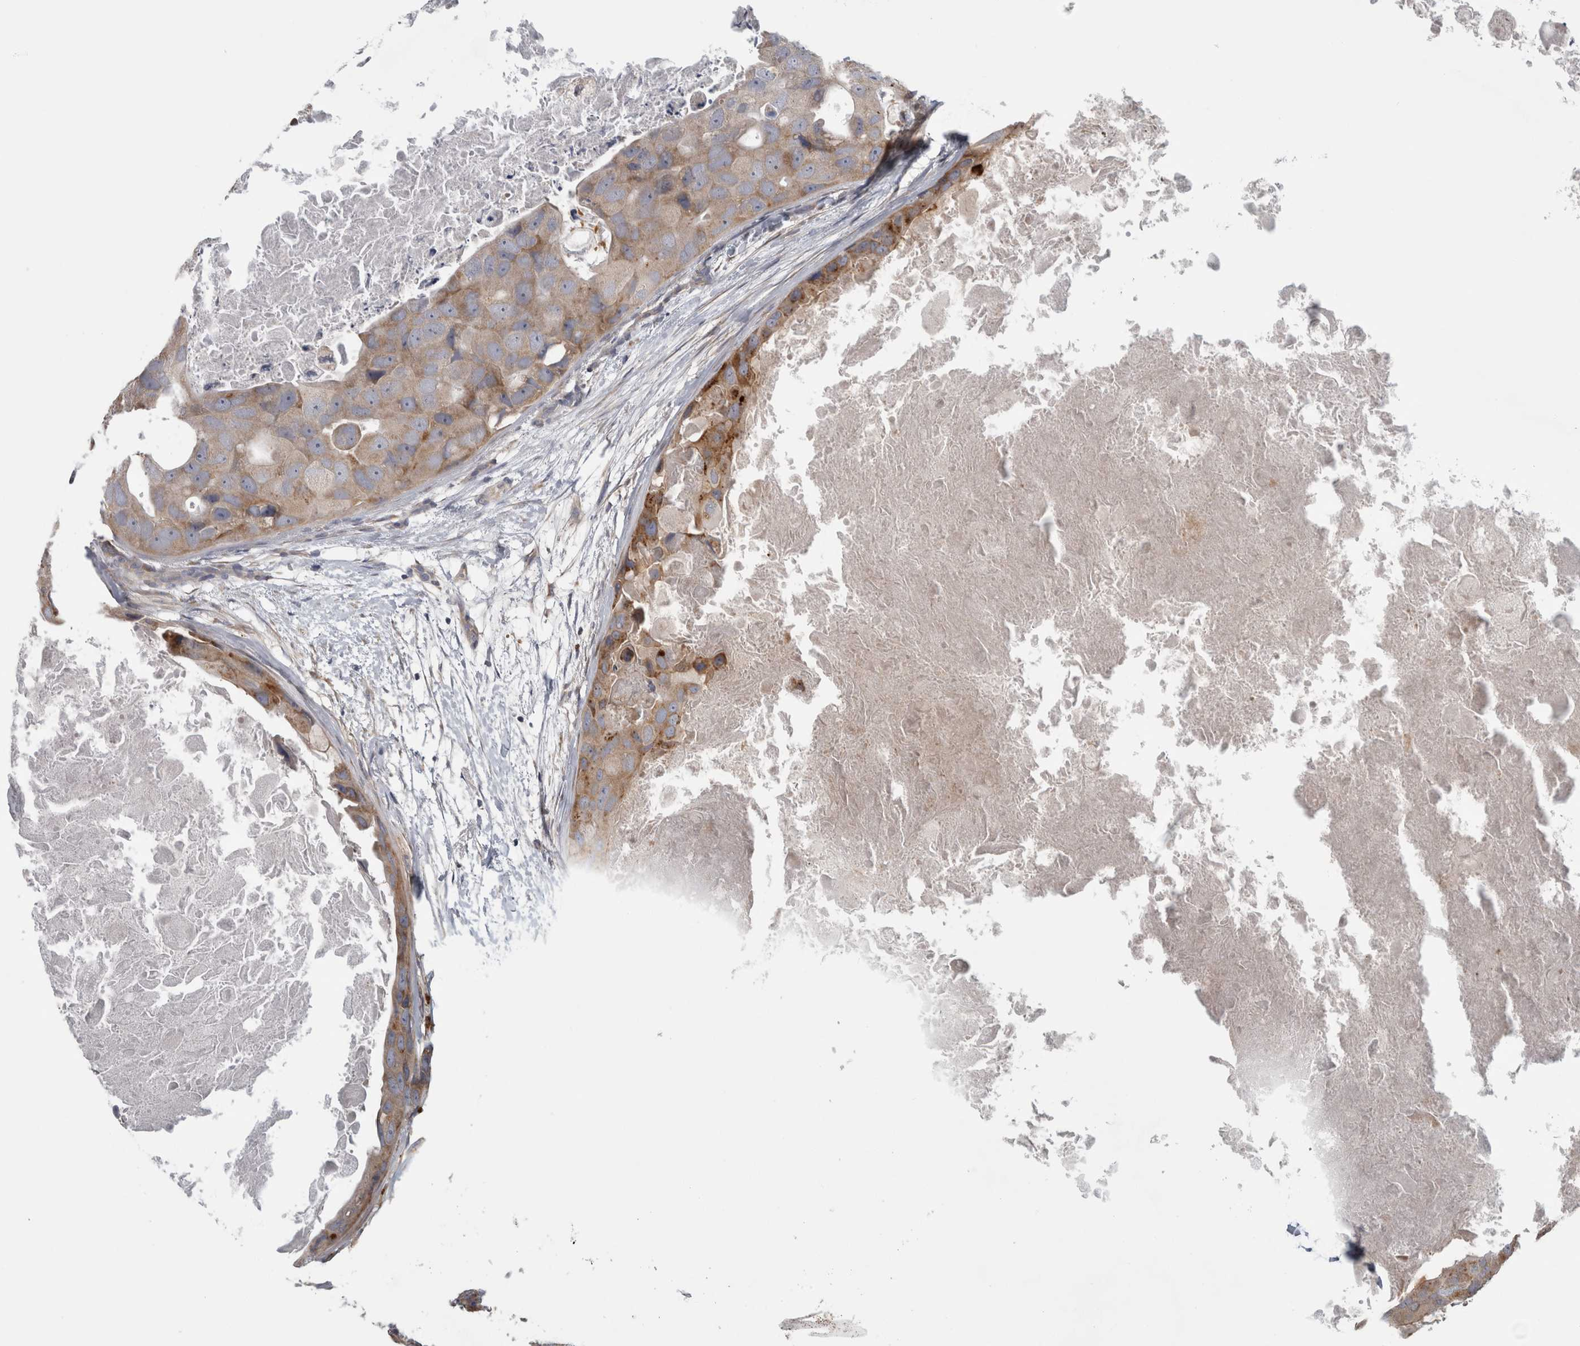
{"staining": {"intensity": "moderate", "quantity": "25%-75%", "location": "cytoplasmic/membranous"}, "tissue": "breast cancer", "cell_type": "Tumor cells", "image_type": "cancer", "snomed": [{"axis": "morphology", "description": "Duct carcinoma"}, {"axis": "topography", "description": "Breast"}], "caption": "Breast cancer (intraductal carcinoma) tissue reveals moderate cytoplasmic/membranous expression in about 25%-75% of tumor cells, visualized by immunohistochemistry.", "gene": "ATXN2", "patient": {"sex": "female", "age": 62}}